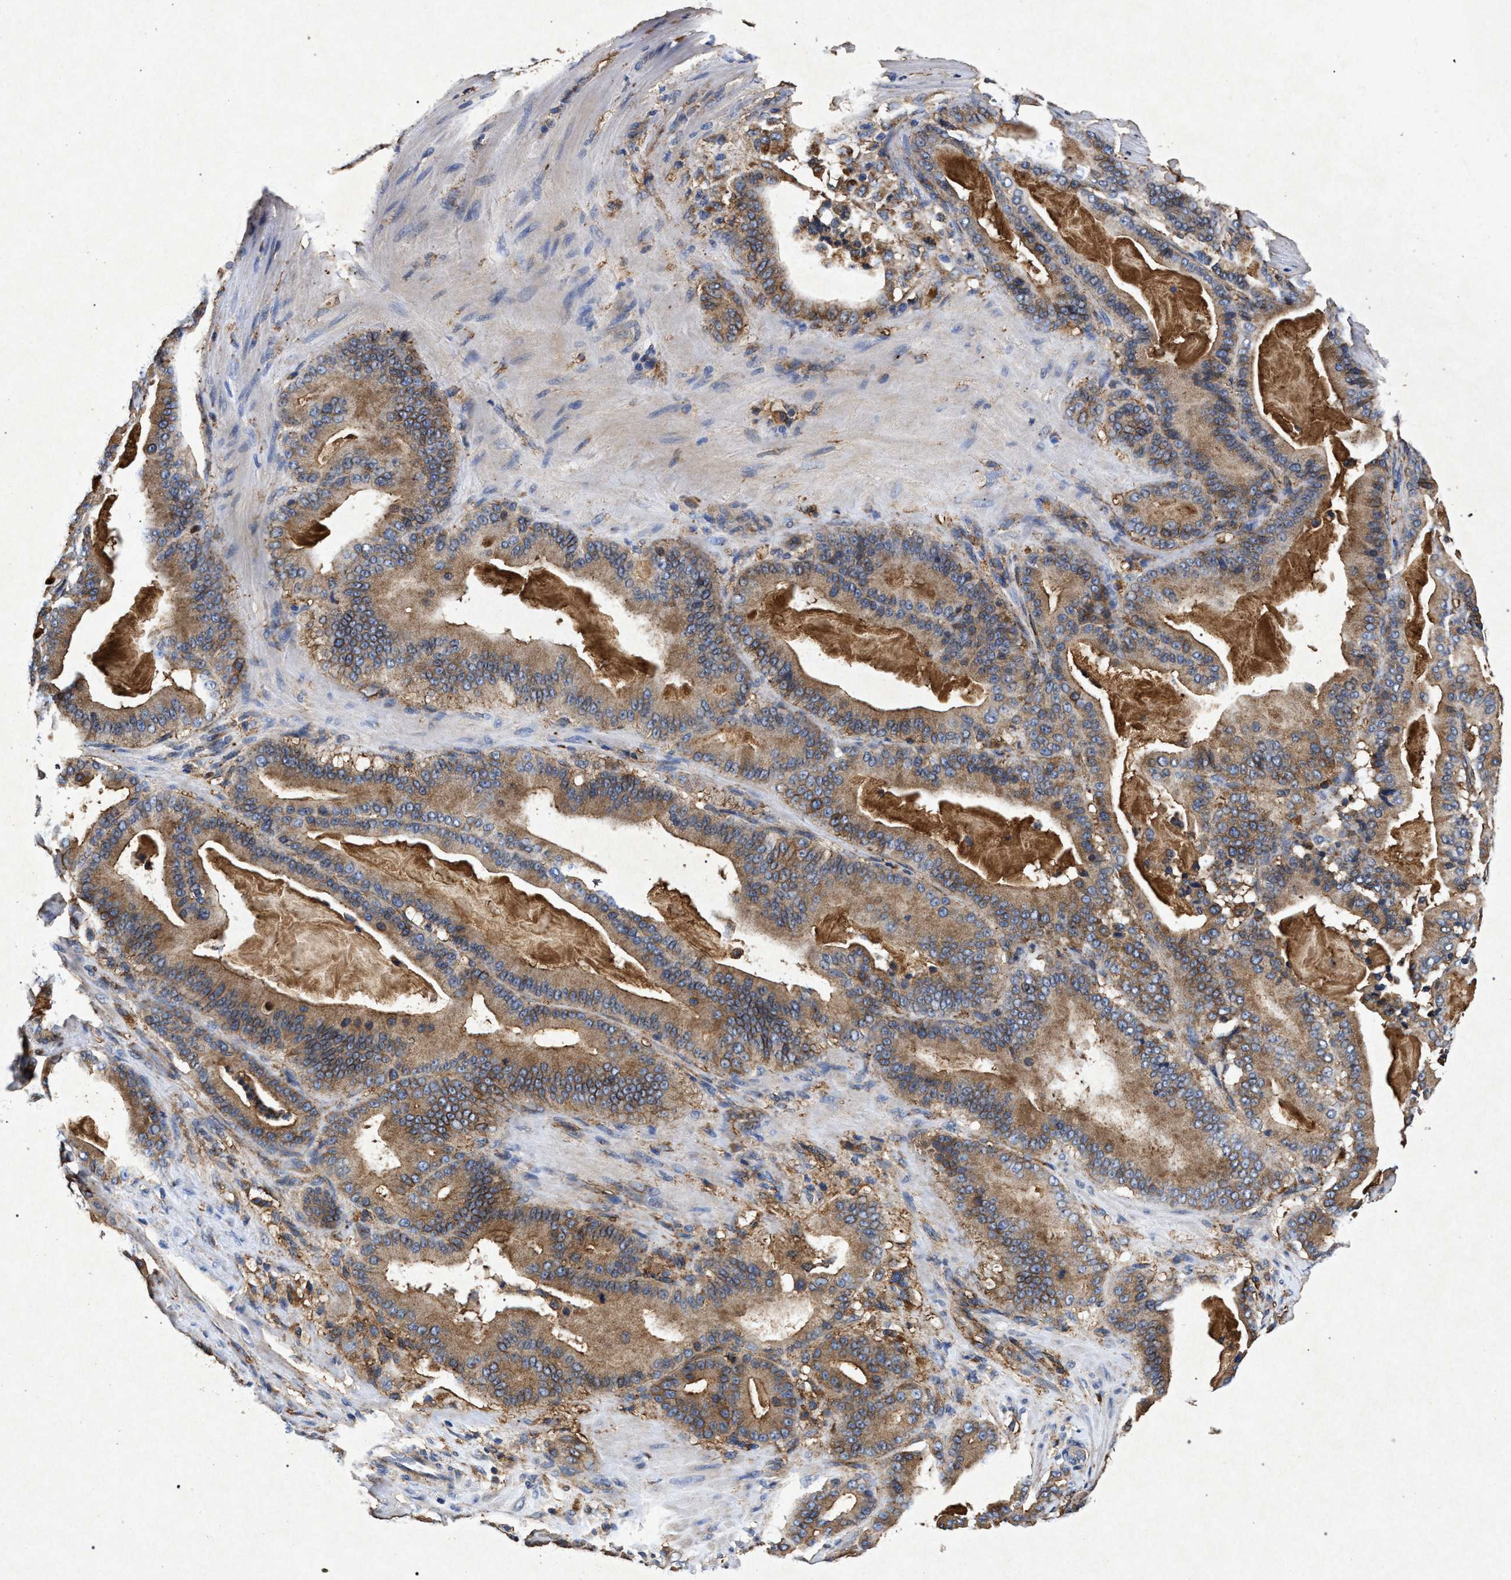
{"staining": {"intensity": "moderate", "quantity": ">75%", "location": "cytoplasmic/membranous"}, "tissue": "pancreatic cancer", "cell_type": "Tumor cells", "image_type": "cancer", "snomed": [{"axis": "morphology", "description": "Adenocarcinoma, NOS"}, {"axis": "topography", "description": "Pancreas"}], "caption": "The micrograph reveals immunohistochemical staining of pancreatic cancer. There is moderate cytoplasmic/membranous positivity is appreciated in about >75% of tumor cells.", "gene": "MARCKS", "patient": {"sex": "male", "age": 63}}